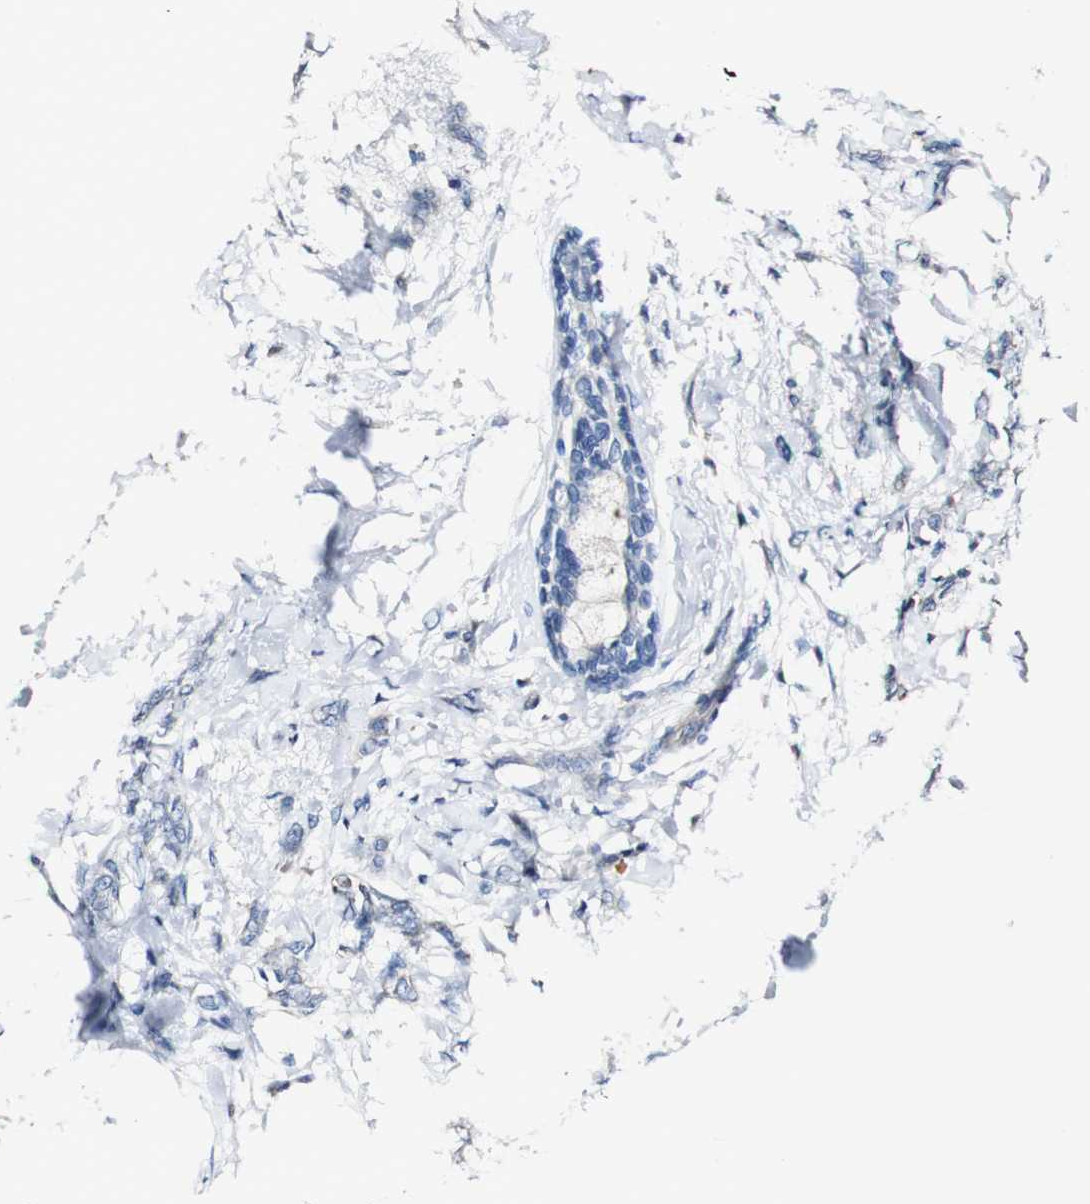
{"staining": {"intensity": "negative", "quantity": "none", "location": "none"}, "tissue": "breast cancer", "cell_type": "Tumor cells", "image_type": "cancer", "snomed": [{"axis": "morphology", "description": "Lobular carcinoma, in situ"}, {"axis": "morphology", "description": "Lobular carcinoma"}, {"axis": "topography", "description": "Breast"}], "caption": "Image shows no protein staining in tumor cells of lobular carcinoma (breast) tissue.", "gene": "GRAMD1A", "patient": {"sex": "female", "age": 41}}